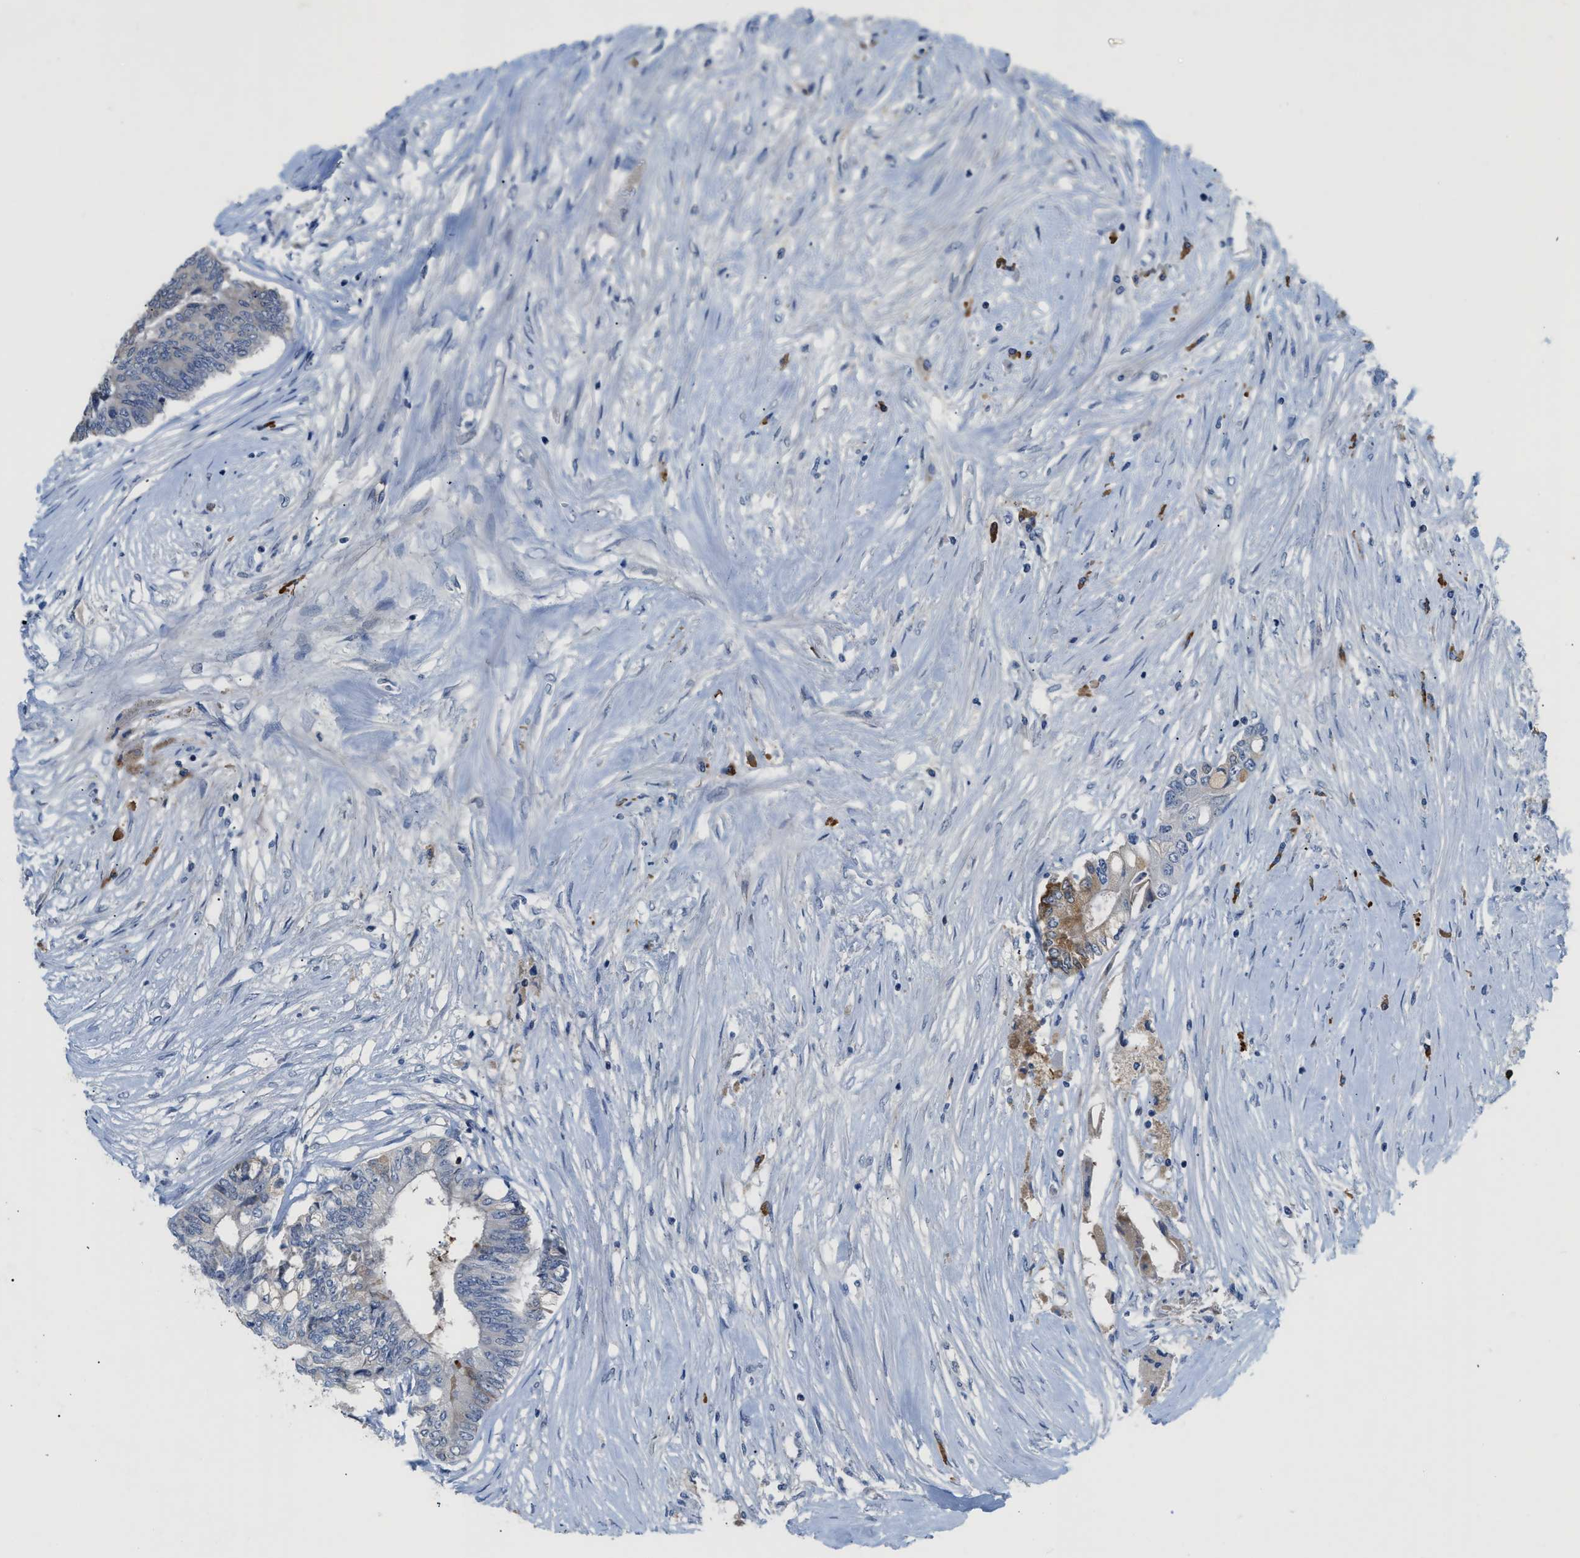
{"staining": {"intensity": "negative", "quantity": "none", "location": "none"}, "tissue": "colorectal cancer", "cell_type": "Tumor cells", "image_type": "cancer", "snomed": [{"axis": "morphology", "description": "Adenocarcinoma, NOS"}, {"axis": "topography", "description": "Rectum"}], "caption": "There is no significant positivity in tumor cells of colorectal adenocarcinoma.", "gene": "OR9K2", "patient": {"sex": "male", "age": 63}}